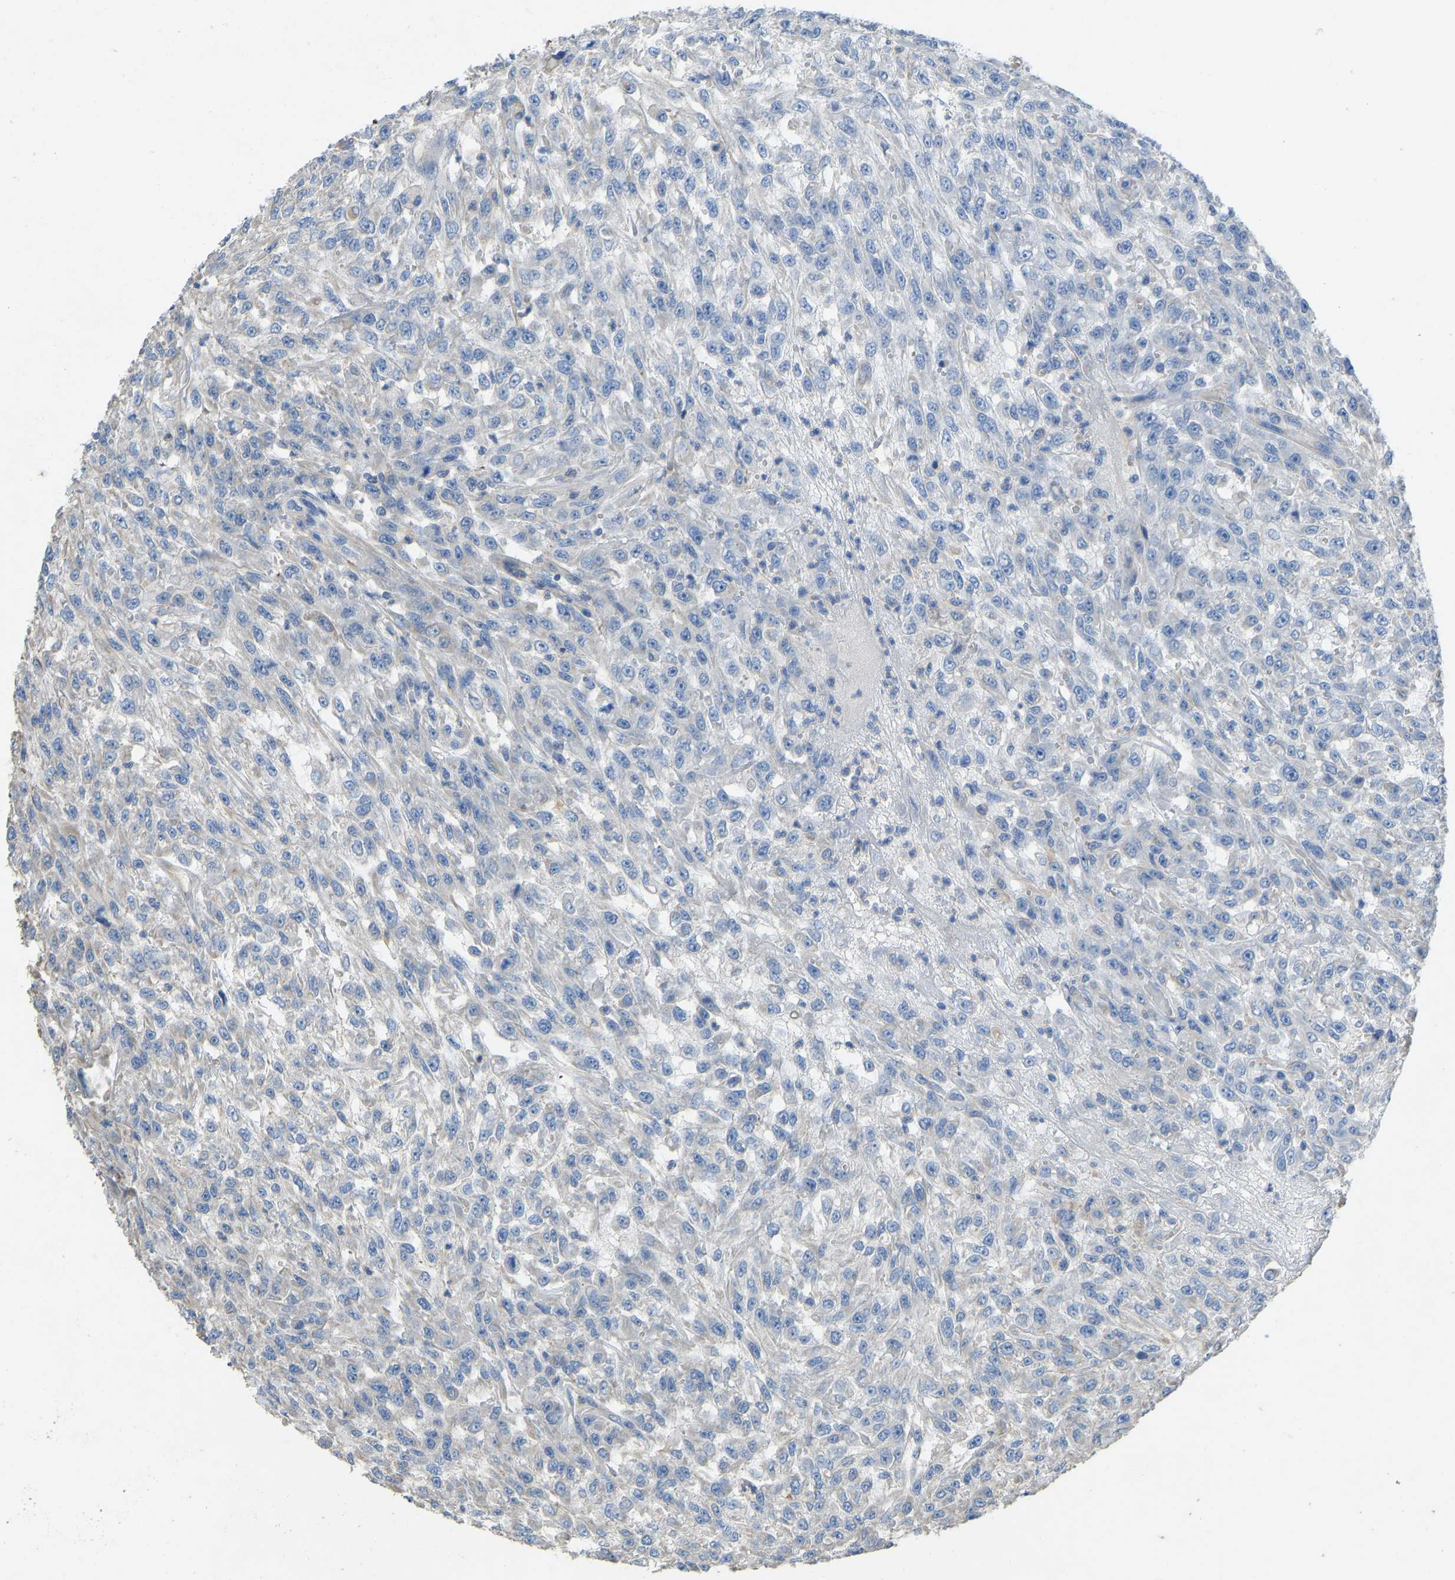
{"staining": {"intensity": "negative", "quantity": "none", "location": "none"}, "tissue": "urothelial cancer", "cell_type": "Tumor cells", "image_type": "cancer", "snomed": [{"axis": "morphology", "description": "Urothelial carcinoma, High grade"}, {"axis": "topography", "description": "Urinary bladder"}], "caption": "Urothelial cancer was stained to show a protein in brown. There is no significant expression in tumor cells.", "gene": "TECTA", "patient": {"sex": "male", "age": 46}}